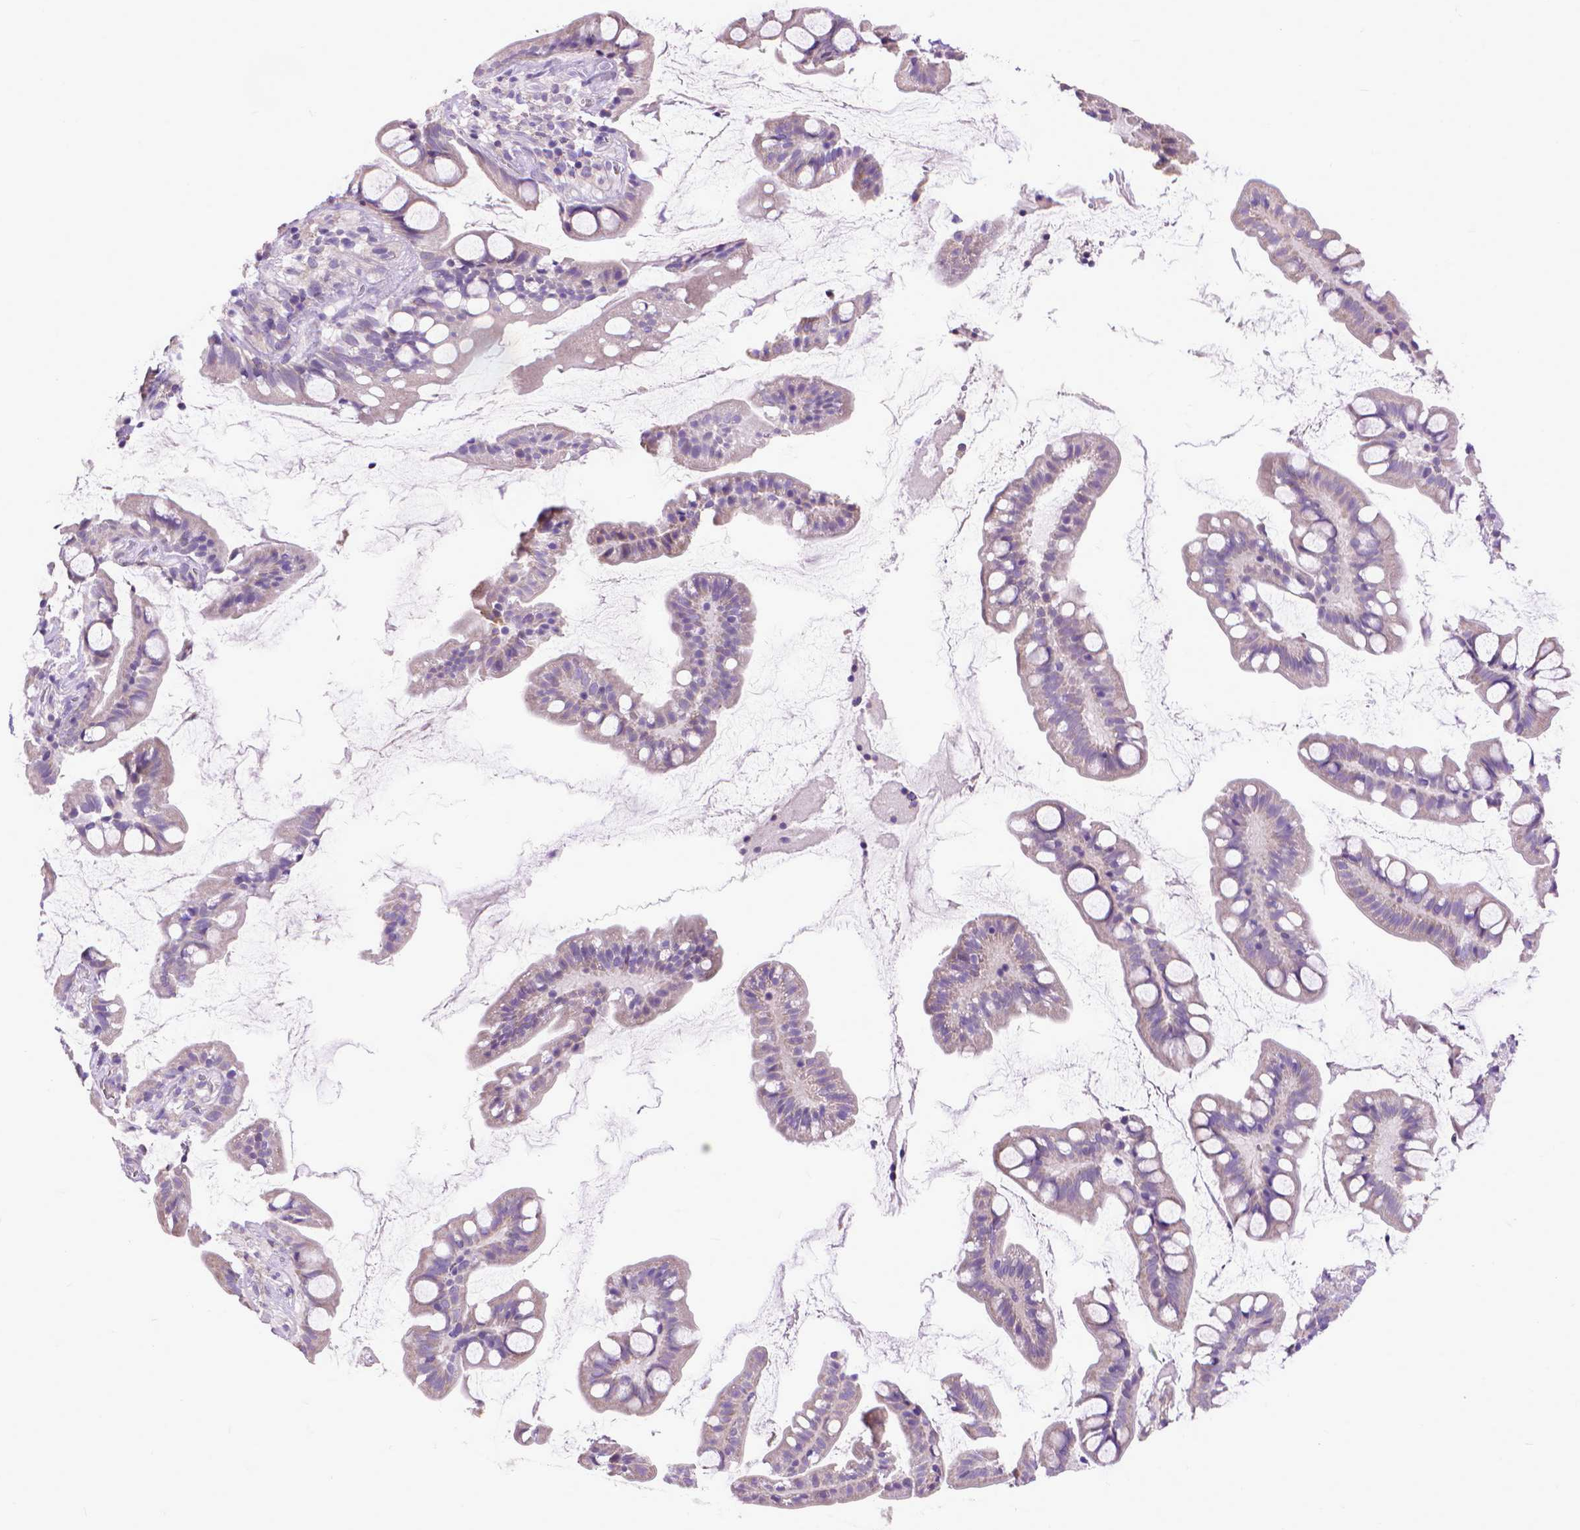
{"staining": {"intensity": "weak", "quantity": "25%-75%", "location": "cytoplasmic/membranous"}, "tissue": "small intestine", "cell_type": "Glandular cells", "image_type": "normal", "snomed": [{"axis": "morphology", "description": "Normal tissue, NOS"}, {"axis": "topography", "description": "Small intestine"}], "caption": "This photomicrograph displays IHC staining of unremarkable human small intestine, with low weak cytoplasmic/membranous staining in about 25%-75% of glandular cells.", "gene": "SYN1", "patient": {"sex": "male", "age": 70}}